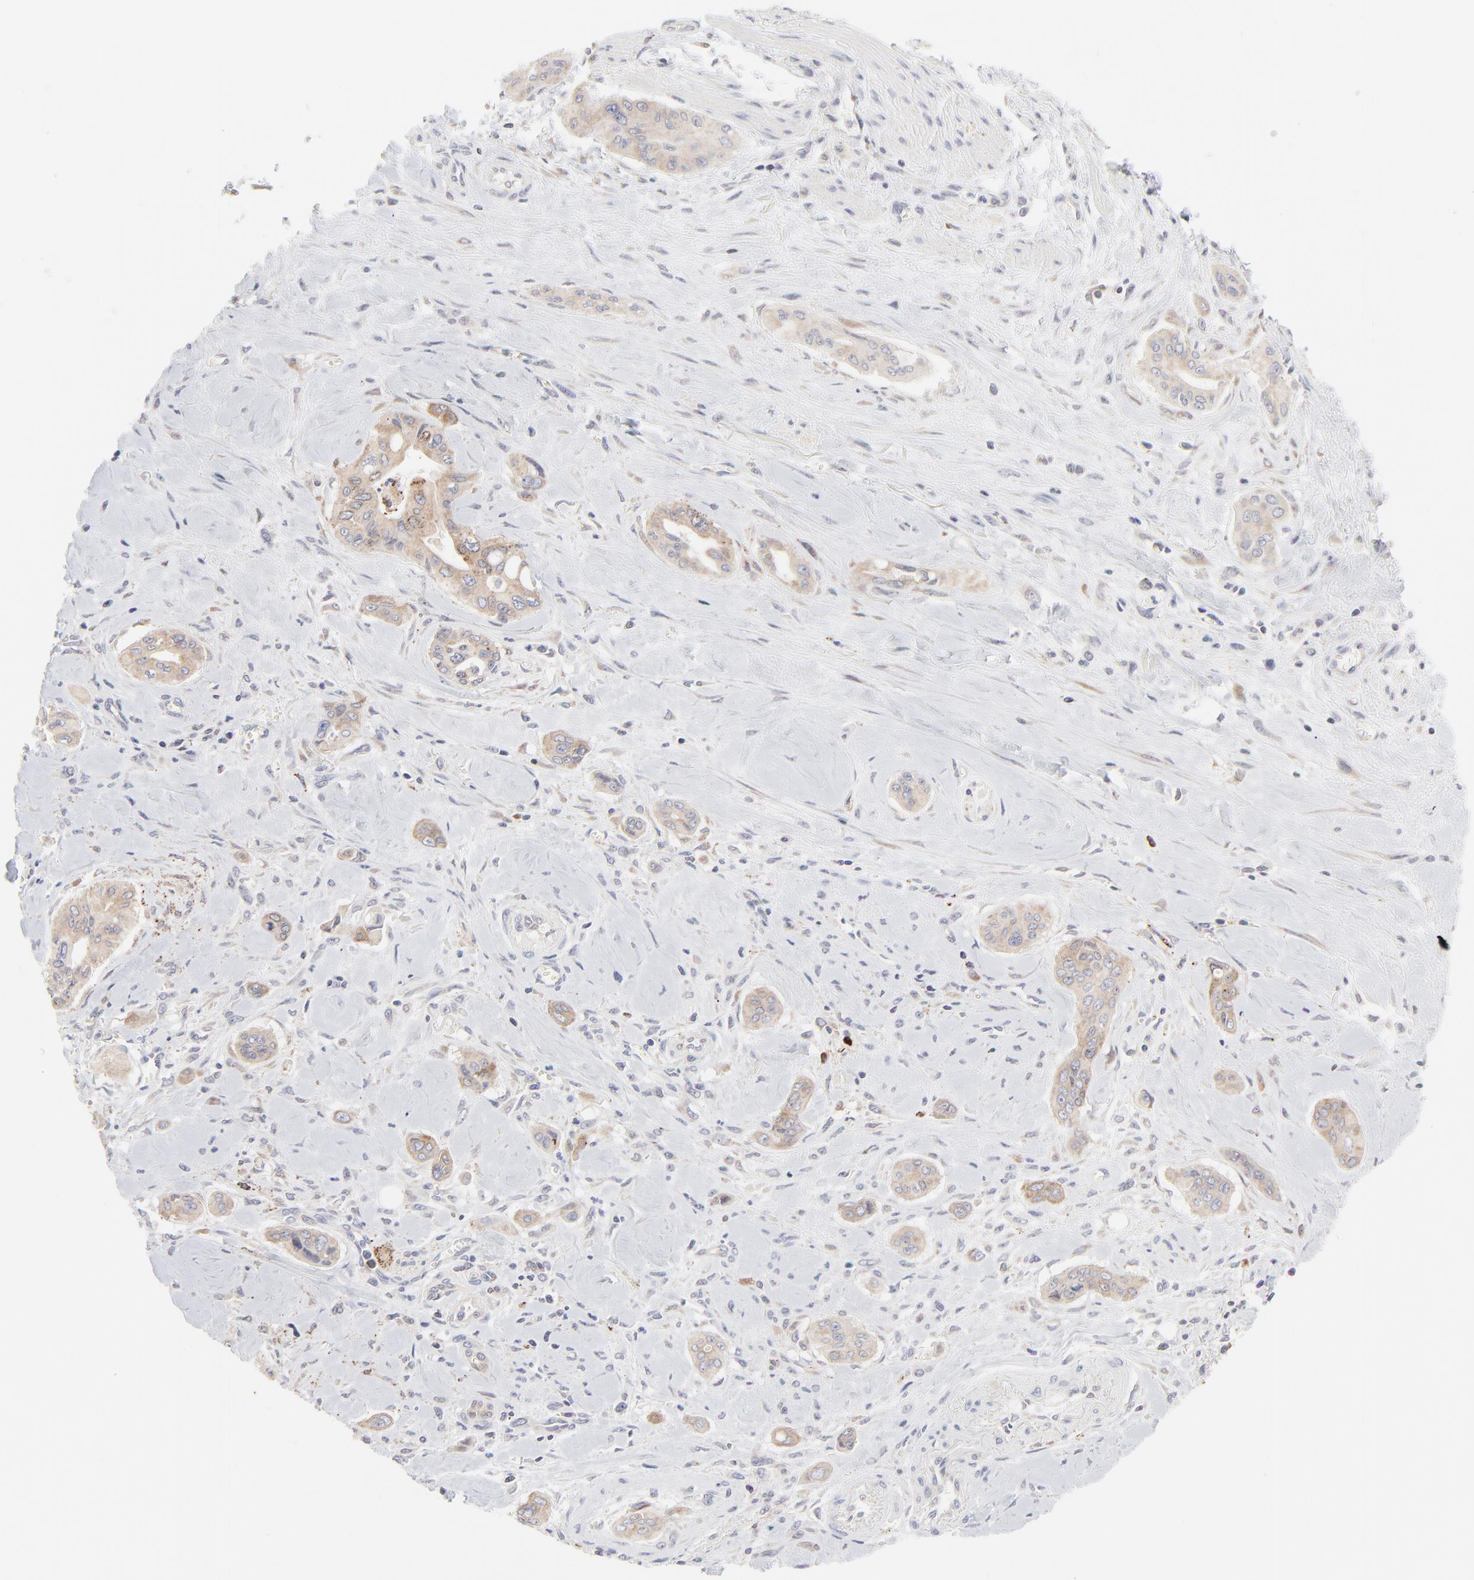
{"staining": {"intensity": "weak", "quantity": ">75%", "location": "cytoplasmic/membranous"}, "tissue": "pancreatic cancer", "cell_type": "Tumor cells", "image_type": "cancer", "snomed": [{"axis": "morphology", "description": "Adenocarcinoma, NOS"}, {"axis": "topography", "description": "Pancreas"}], "caption": "Approximately >75% of tumor cells in human pancreatic adenocarcinoma exhibit weak cytoplasmic/membranous protein positivity as visualized by brown immunohistochemical staining.", "gene": "TRIM22", "patient": {"sex": "male", "age": 77}}